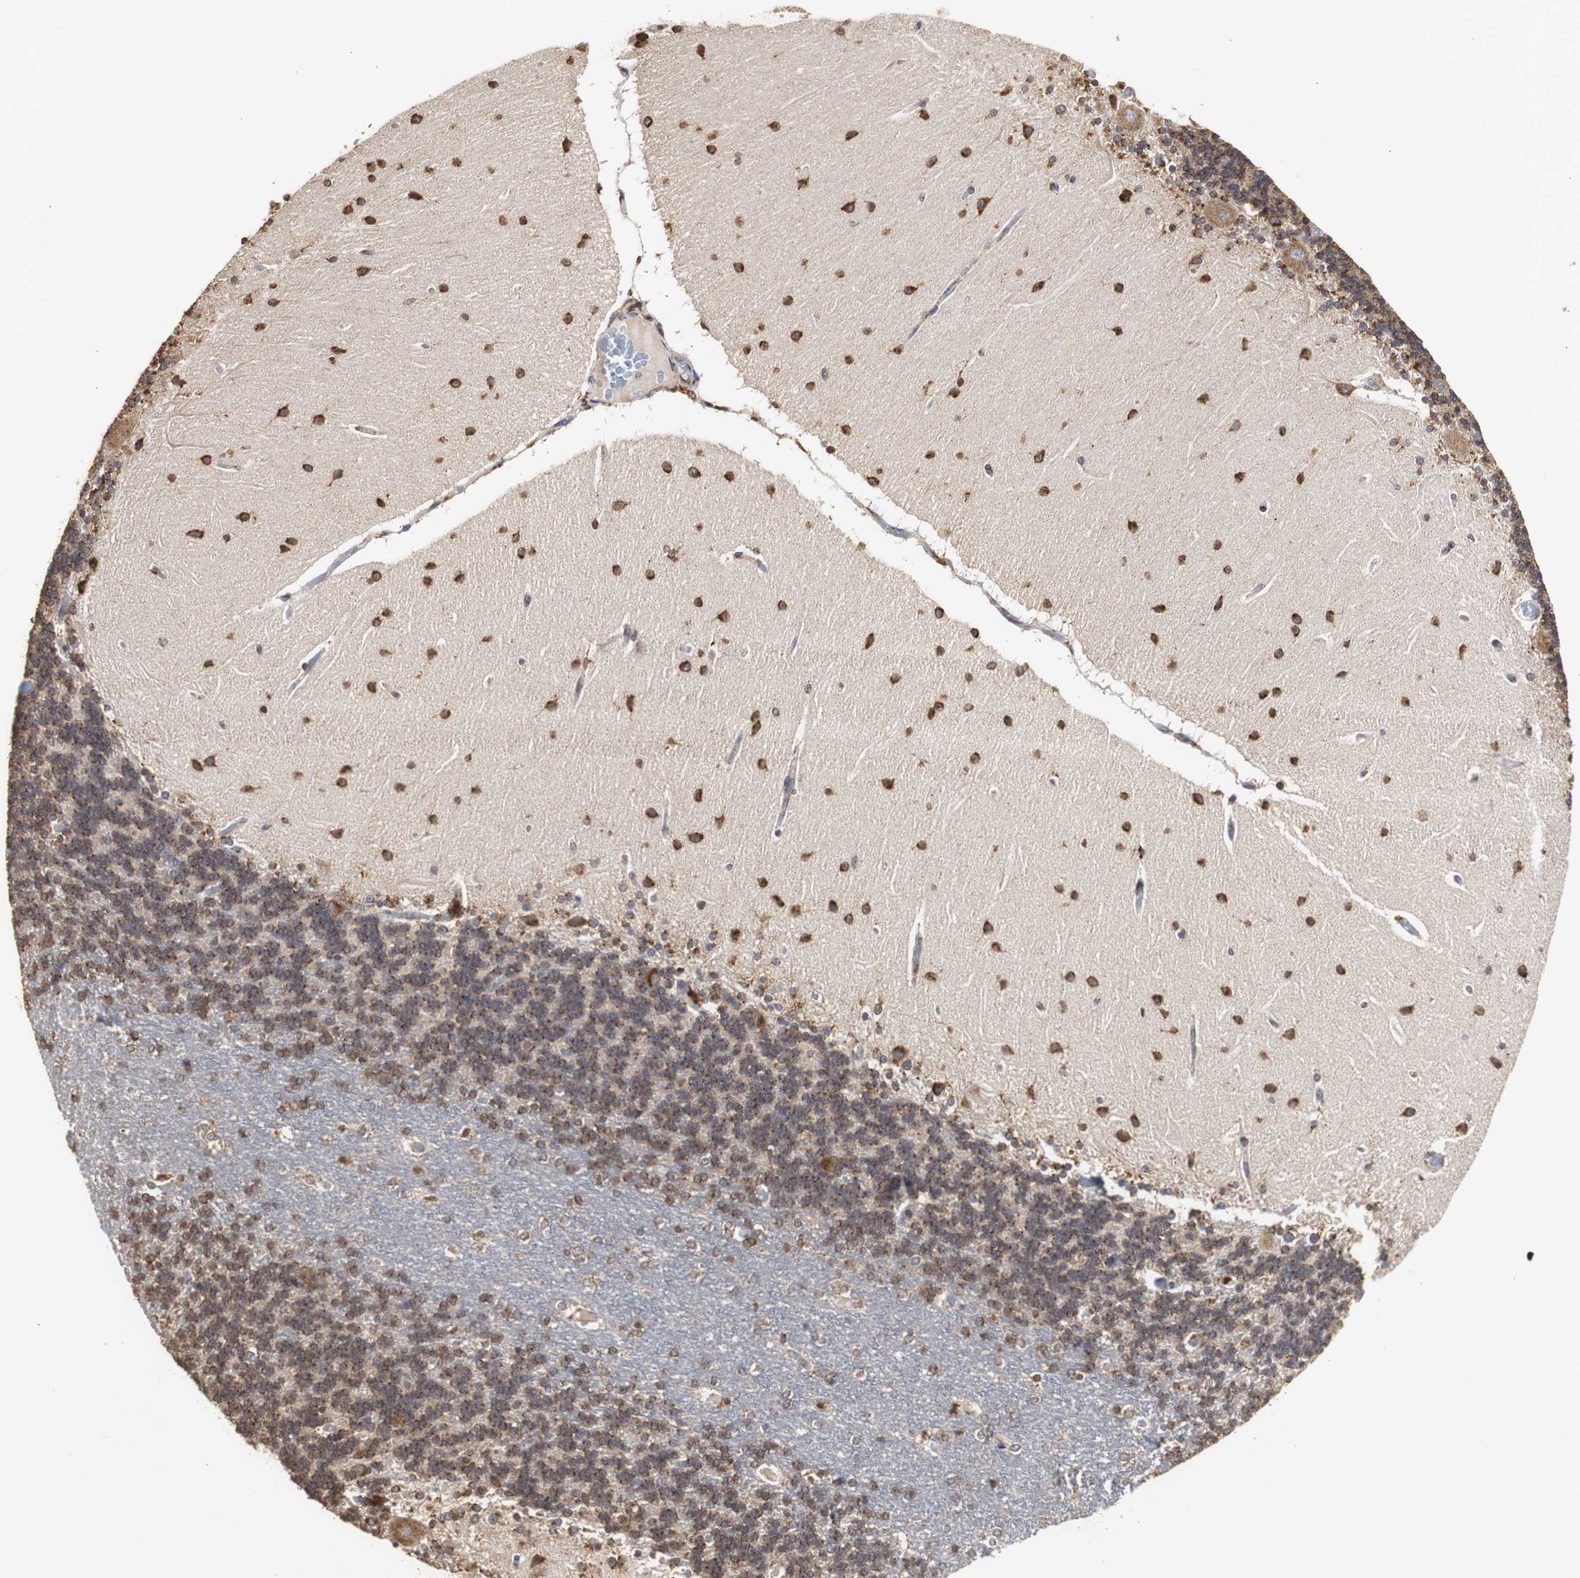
{"staining": {"intensity": "strong", "quantity": ">75%", "location": "cytoplasmic/membranous"}, "tissue": "cerebellum", "cell_type": "Cells in granular layer", "image_type": "normal", "snomed": [{"axis": "morphology", "description": "Normal tissue, NOS"}, {"axis": "topography", "description": "Cerebellum"}], "caption": "Protein analysis of normal cerebellum displays strong cytoplasmic/membranous positivity in approximately >75% of cells in granular layer. The protein is shown in brown color, while the nuclei are stained blue.", "gene": "HSD17B10", "patient": {"sex": "female", "age": 54}}